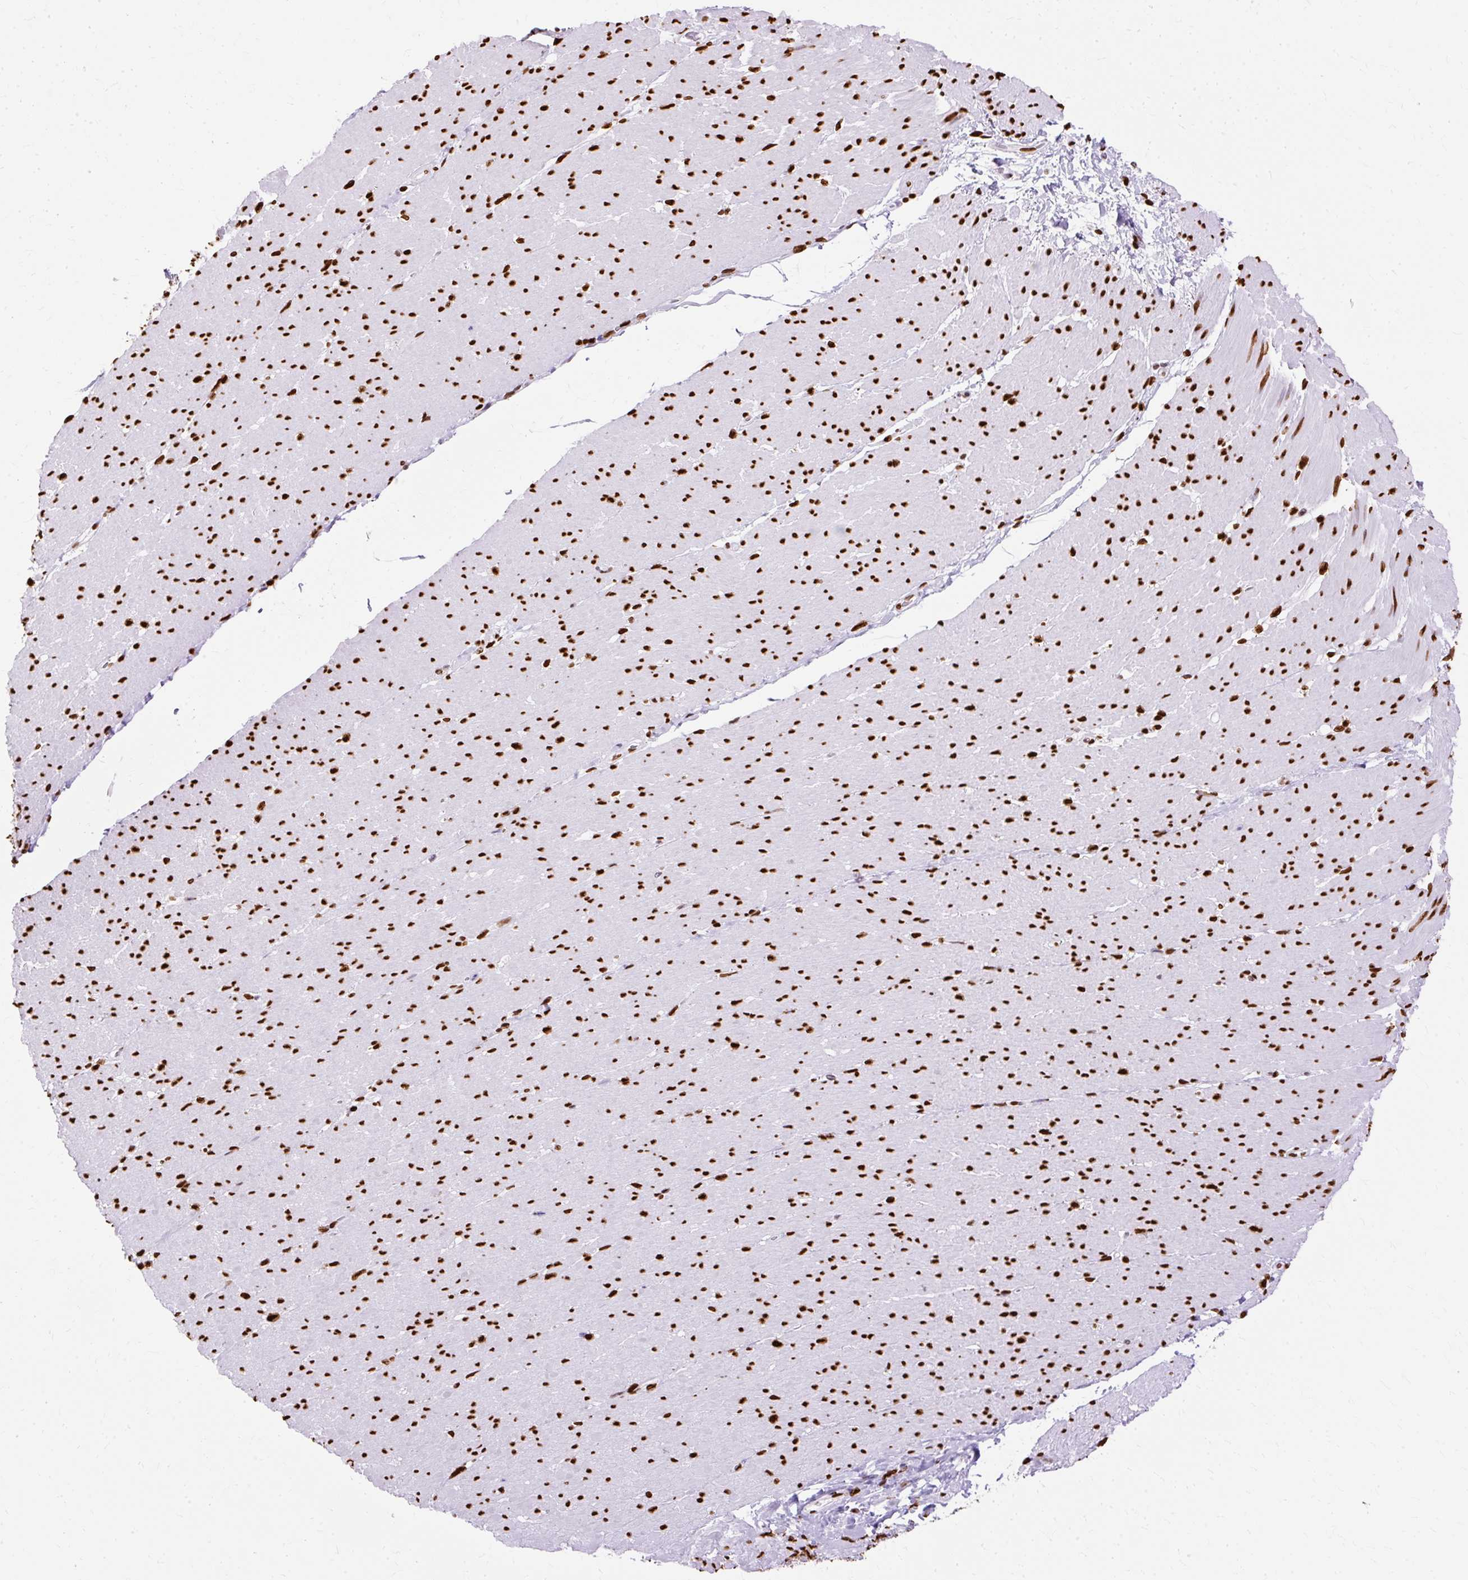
{"staining": {"intensity": "strong", "quantity": ">75%", "location": "nuclear"}, "tissue": "smooth muscle", "cell_type": "Smooth muscle cells", "image_type": "normal", "snomed": [{"axis": "morphology", "description": "Normal tissue, NOS"}, {"axis": "topography", "description": "Smooth muscle"}, {"axis": "topography", "description": "Rectum"}], "caption": "IHC image of unremarkable smooth muscle: smooth muscle stained using immunohistochemistry displays high levels of strong protein expression localized specifically in the nuclear of smooth muscle cells, appearing as a nuclear brown color.", "gene": "TMEM184C", "patient": {"sex": "male", "age": 53}}